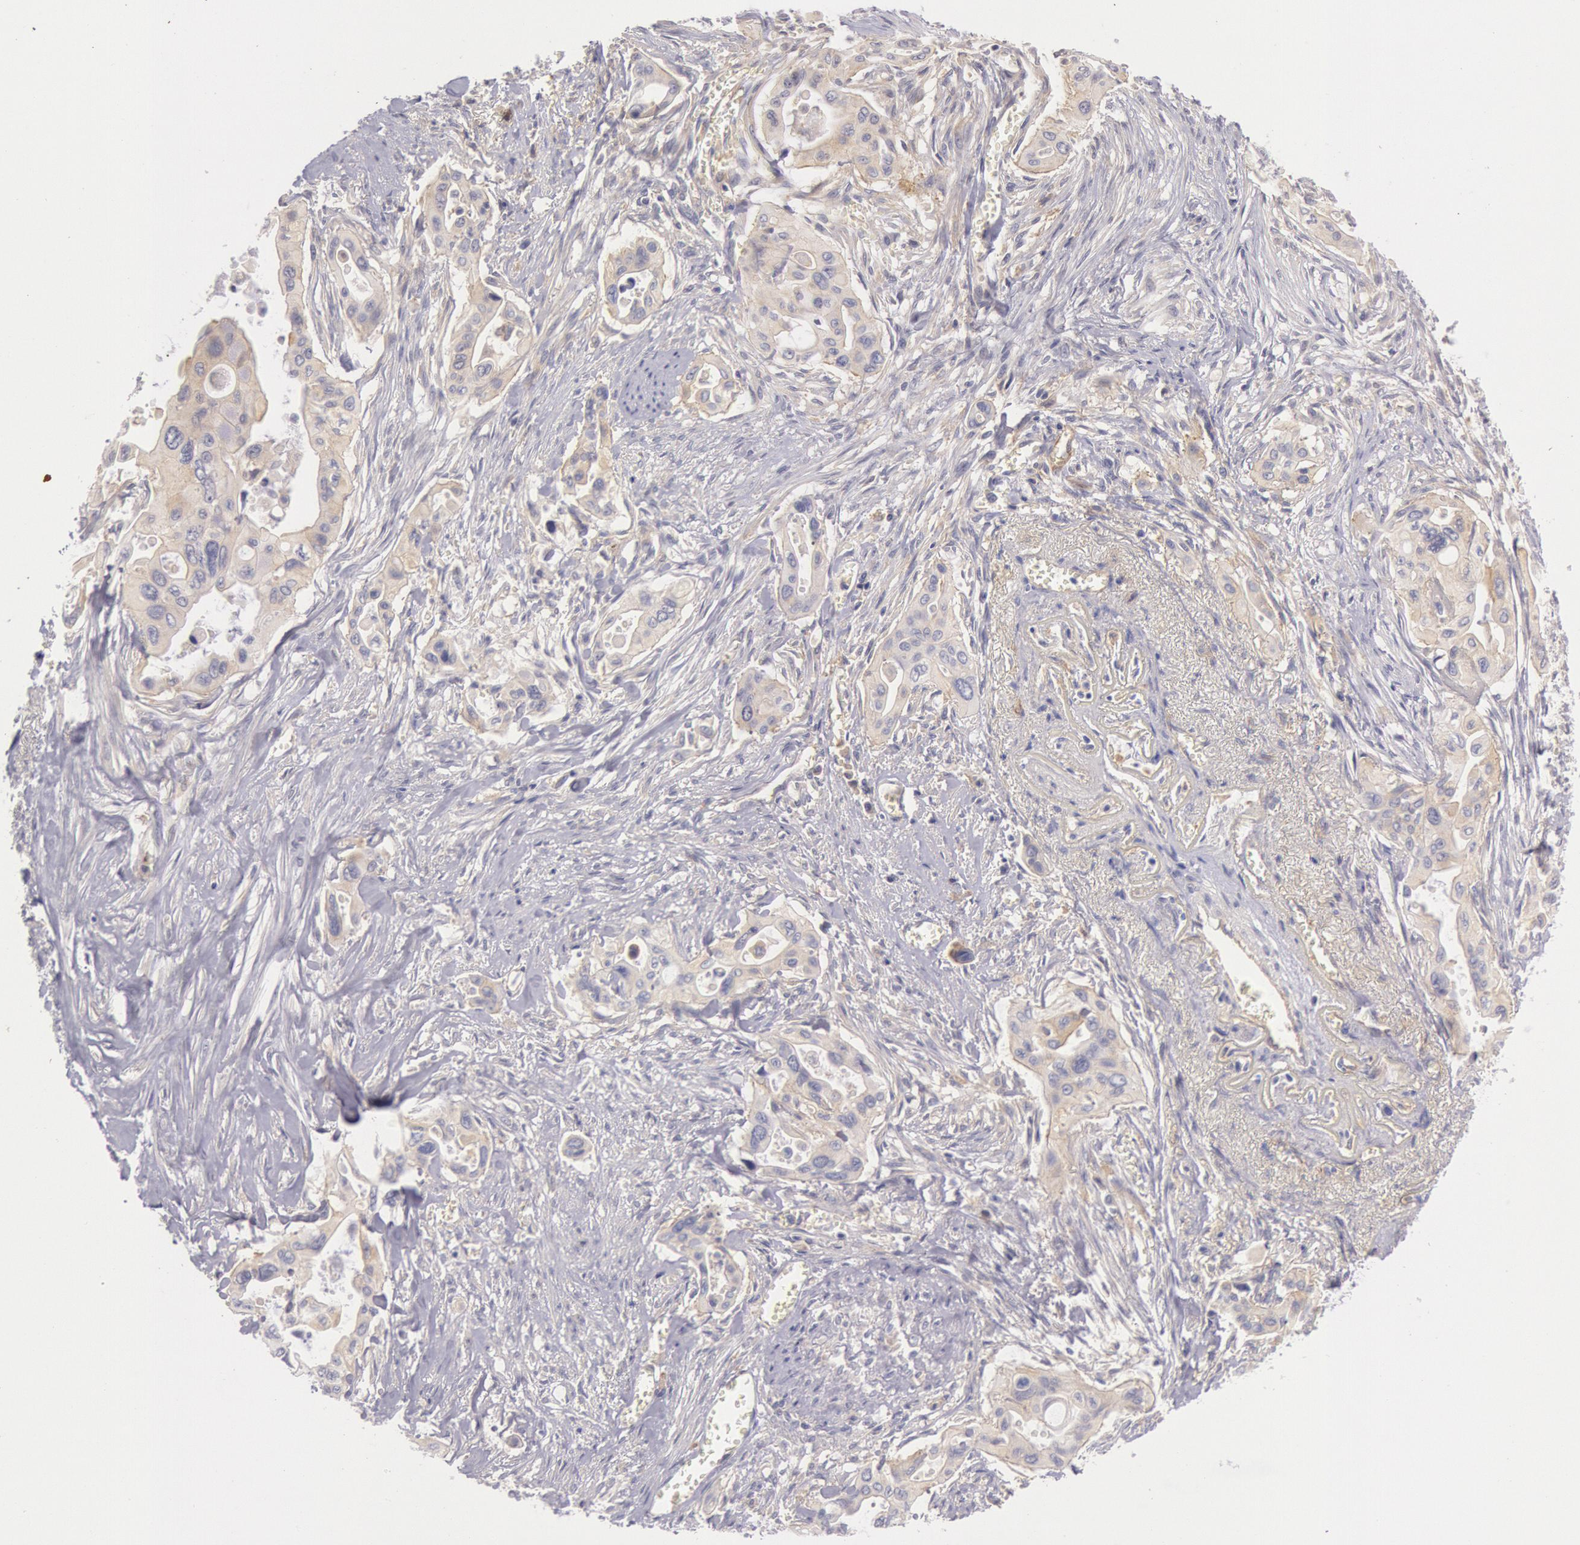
{"staining": {"intensity": "weak", "quantity": ">75%", "location": "cytoplasmic/membranous"}, "tissue": "pancreatic cancer", "cell_type": "Tumor cells", "image_type": "cancer", "snomed": [{"axis": "morphology", "description": "Adenocarcinoma, NOS"}, {"axis": "topography", "description": "Pancreas"}], "caption": "Immunohistochemistry of human pancreatic cancer demonstrates low levels of weak cytoplasmic/membranous expression in about >75% of tumor cells.", "gene": "MYO5A", "patient": {"sex": "male", "age": 77}}